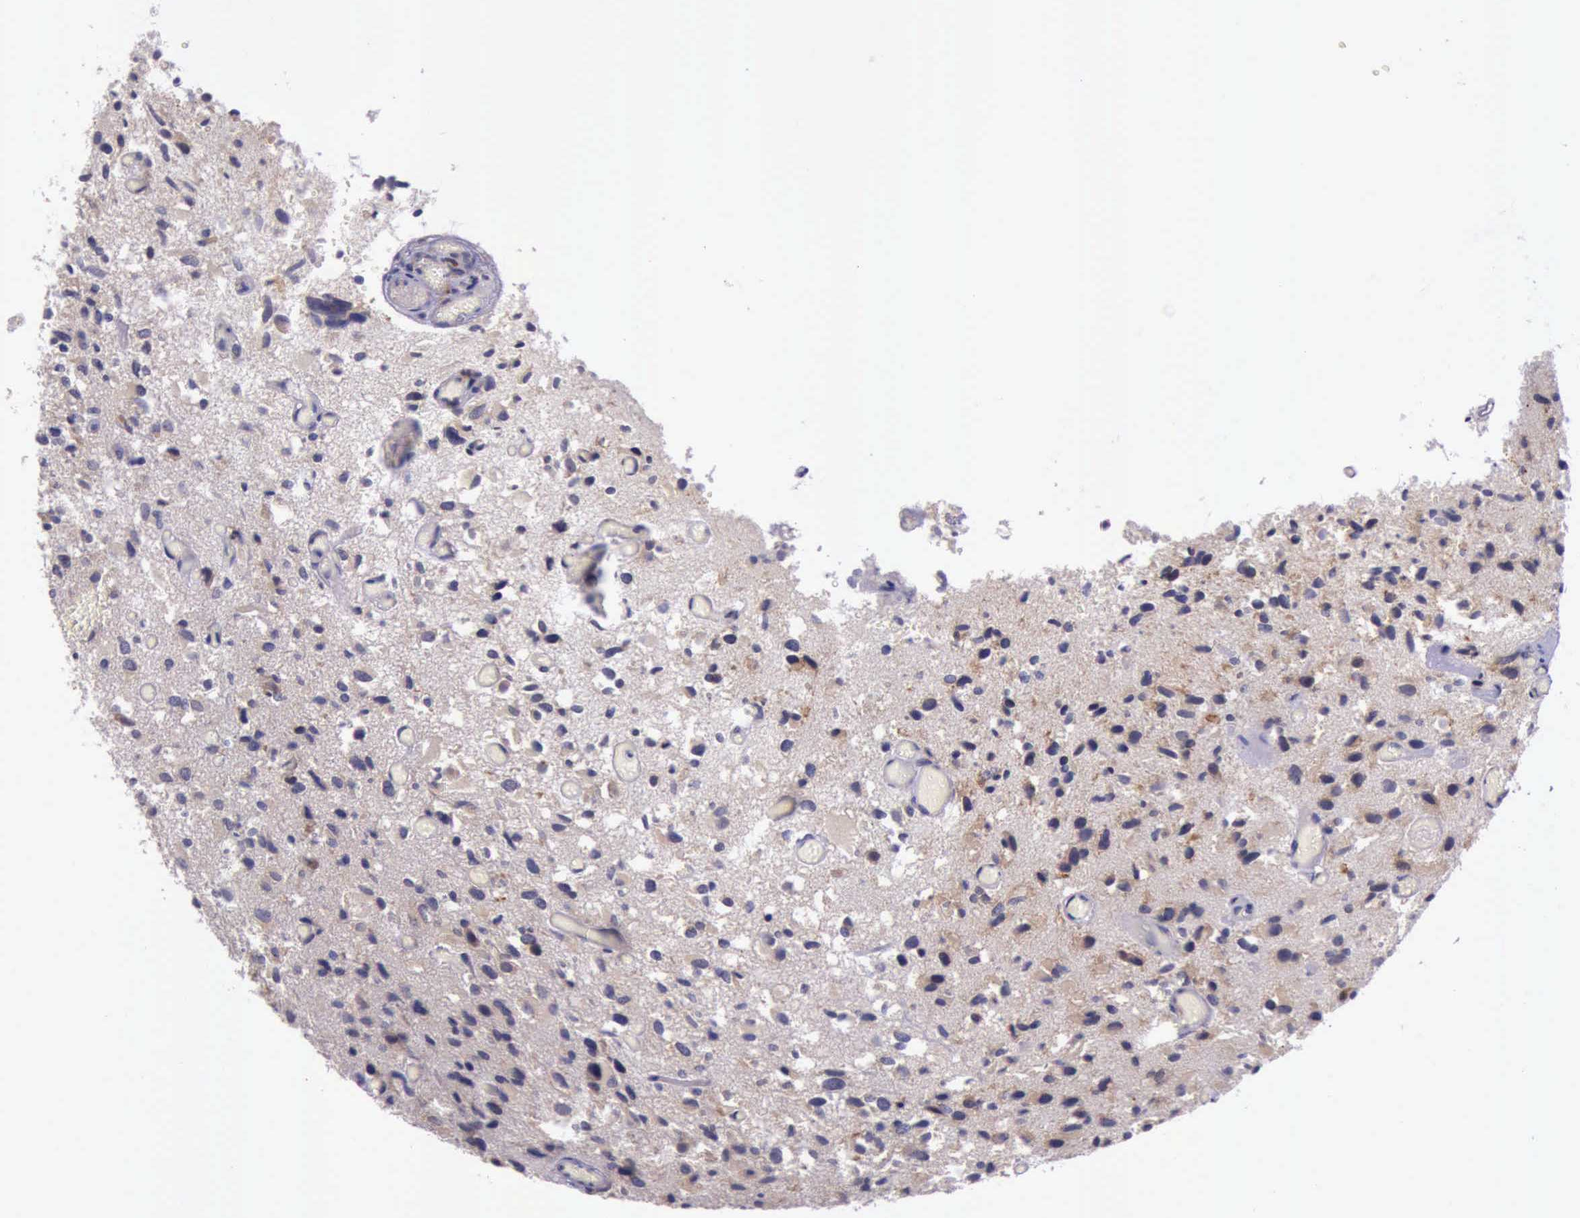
{"staining": {"intensity": "weak", "quantity": "25%-75%", "location": "cytoplasmic/membranous"}, "tissue": "glioma", "cell_type": "Tumor cells", "image_type": "cancer", "snomed": [{"axis": "morphology", "description": "Glioma, malignant, High grade"}, {"axis": "topography", "description": "Brain"}], "caption": "This is an image of immunohistochemistry (IHC) staining of malignant glioma (high-grade), which shows weak positivity in the cytoplasmic/membranous of tumor cells.", "gene": "PLEK2", "patient": {"sex": "male", "age": 69}}